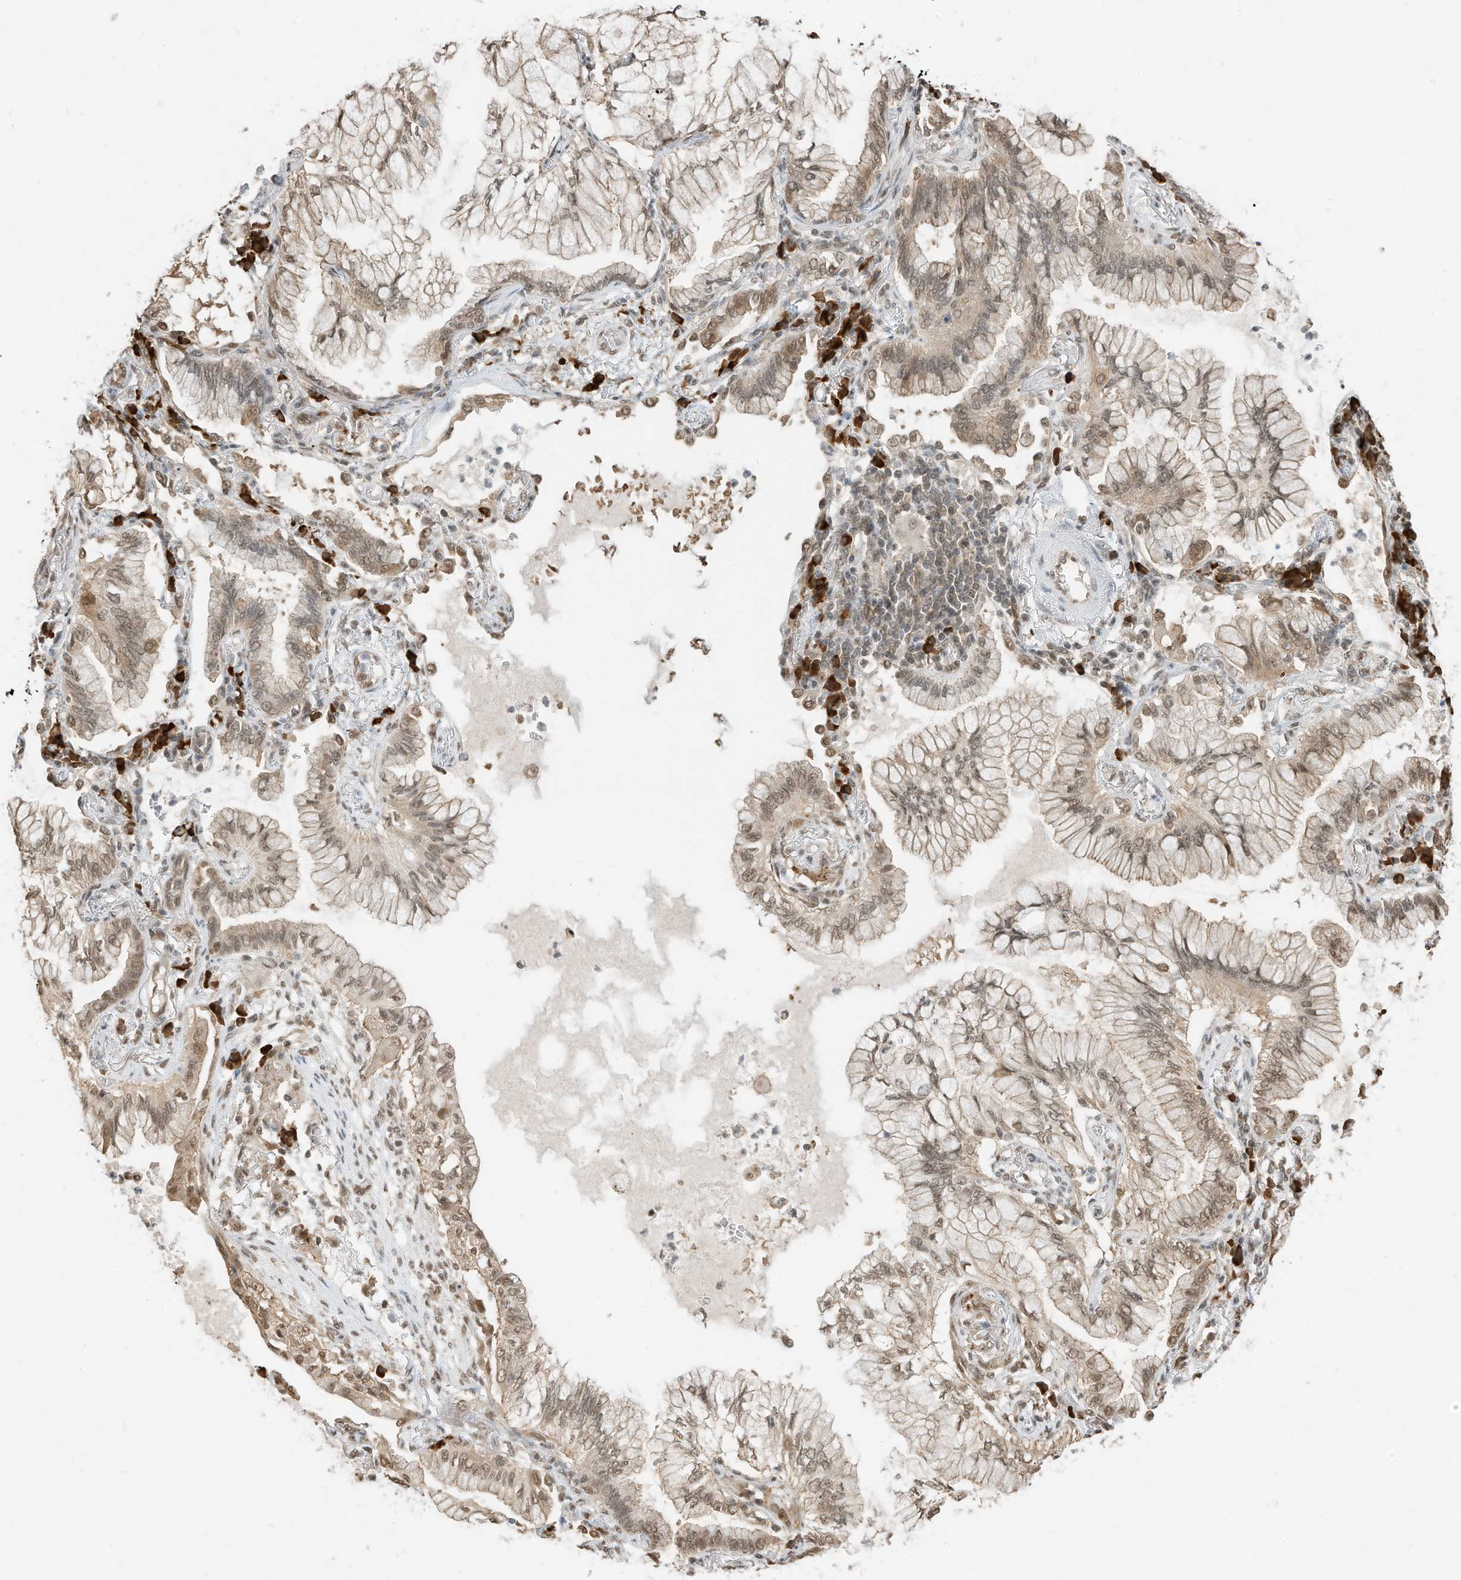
{"staining": {"intensity": "moderate", "quantity": ">75%", "location": "nuclear"}, "tissue": "lung cancer", "cell_type": "Tumor cells", "image_type": "cancer", "snomed": [{"axis": "morphology", "description": "Adenocarcinoma, NOS"}, {"axis": "topography", "description": "Lung"}], "caption": "Lung cancer stained with a protein marker displays moderate staining in tumor cells.", "gene": "ZNF195", "patient": {"sex": "female", "age": 70}}